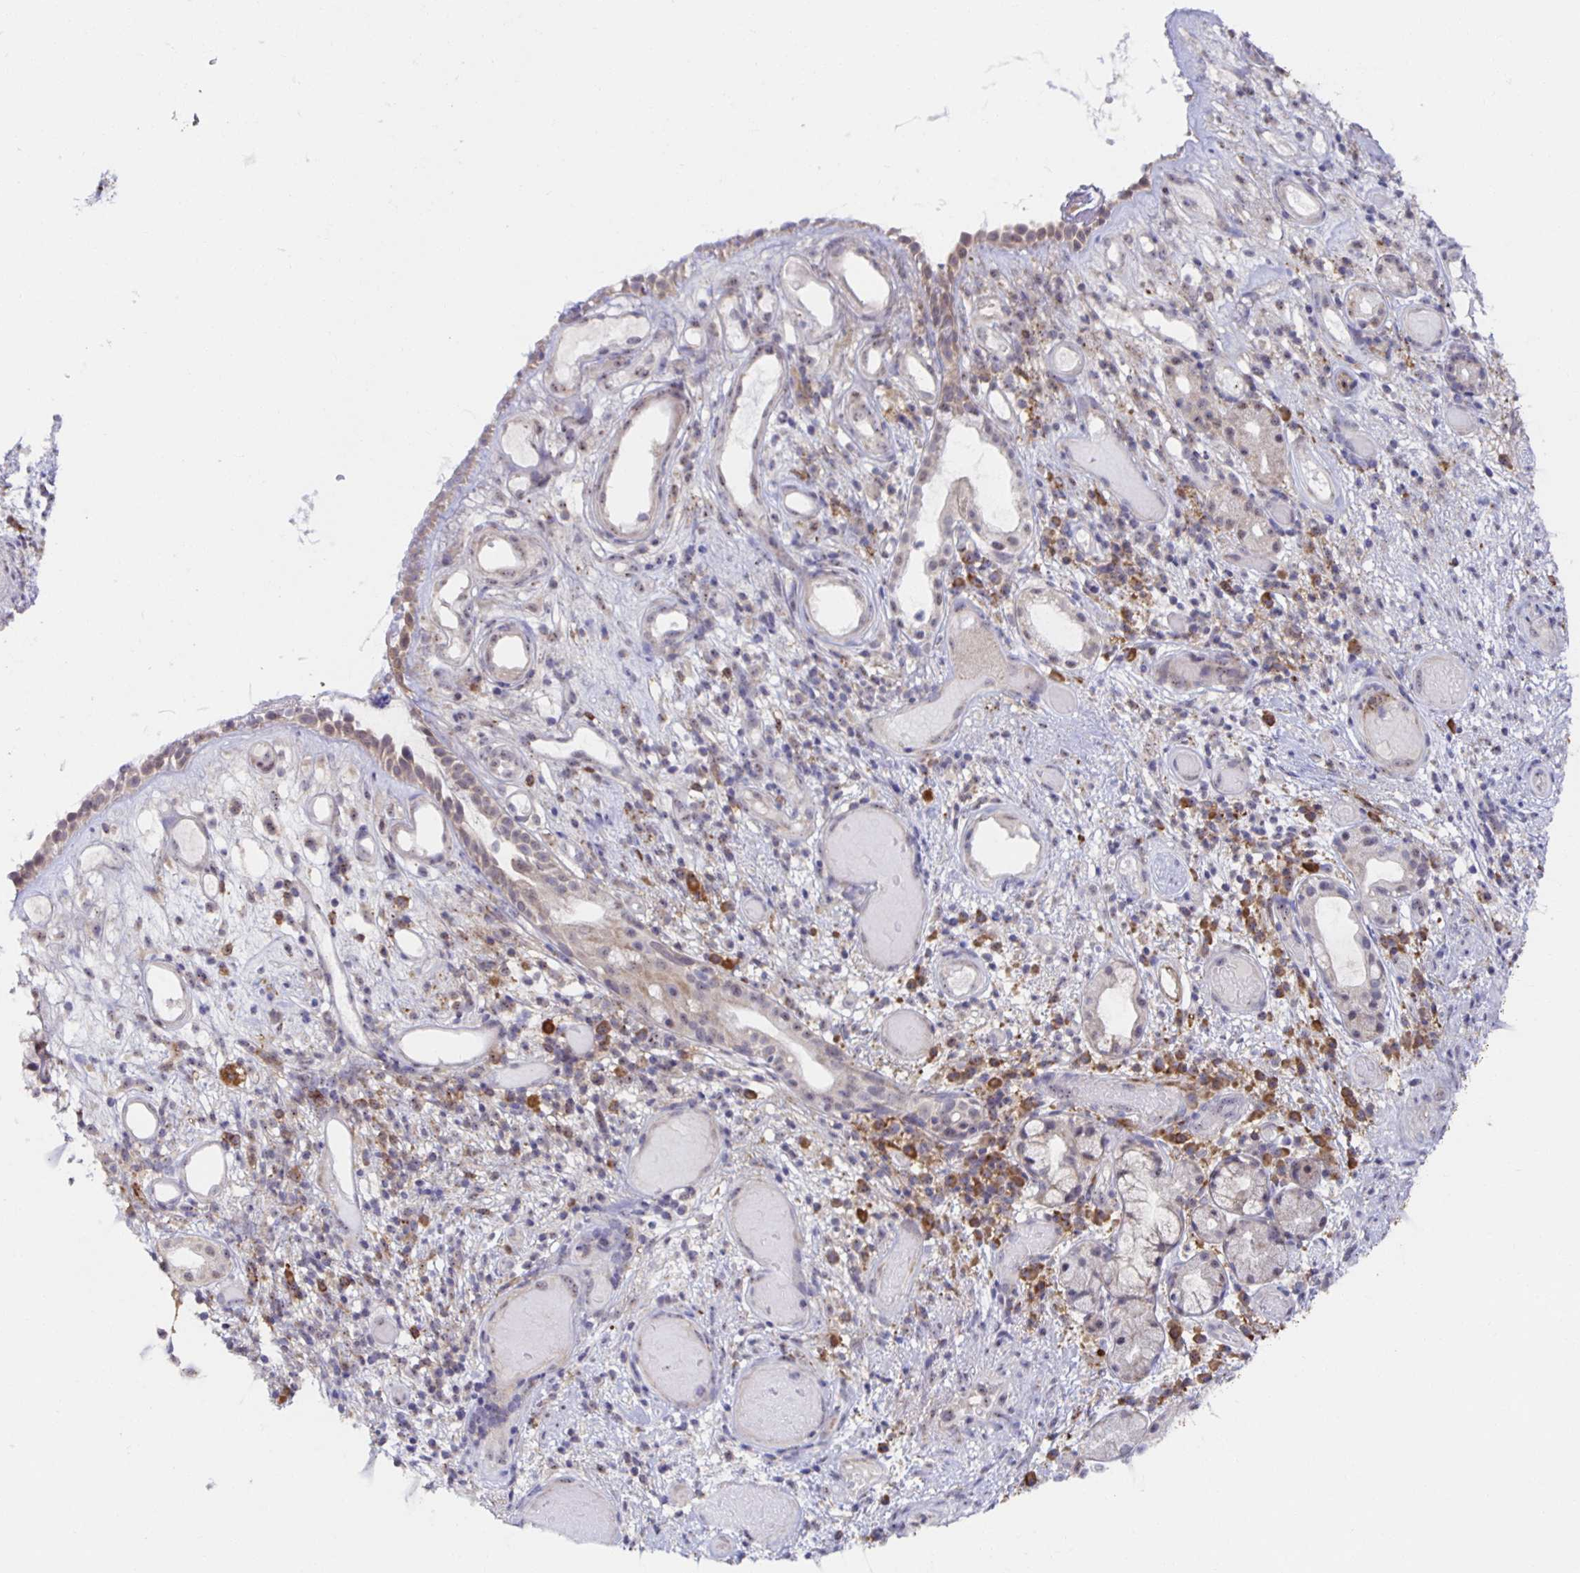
{"staining": {"intensity": "weak", "quantity": "25%-75%", "location": "cytoplasmic/membranous"}, "tissue": "nasopharynx", "cell_type": "Respiratory epithelial cells", "image_type": "normal", "snomed": [{"axis": "morphology", "description": "Normal tissue, NOS"}, {"axis": "morphology", "description": "Inflammation, NOS"}, {"axis": "topography", "description": "Nasopharynx"}], "caption": "The photomicrograph shows a brown stain indicating the presence of a protein in the cytoplasmic/membranous of respiratory epithelial cells in nasopharynx.", "gene": "BAD", "patient": {"sex": "male", "age": 54}}